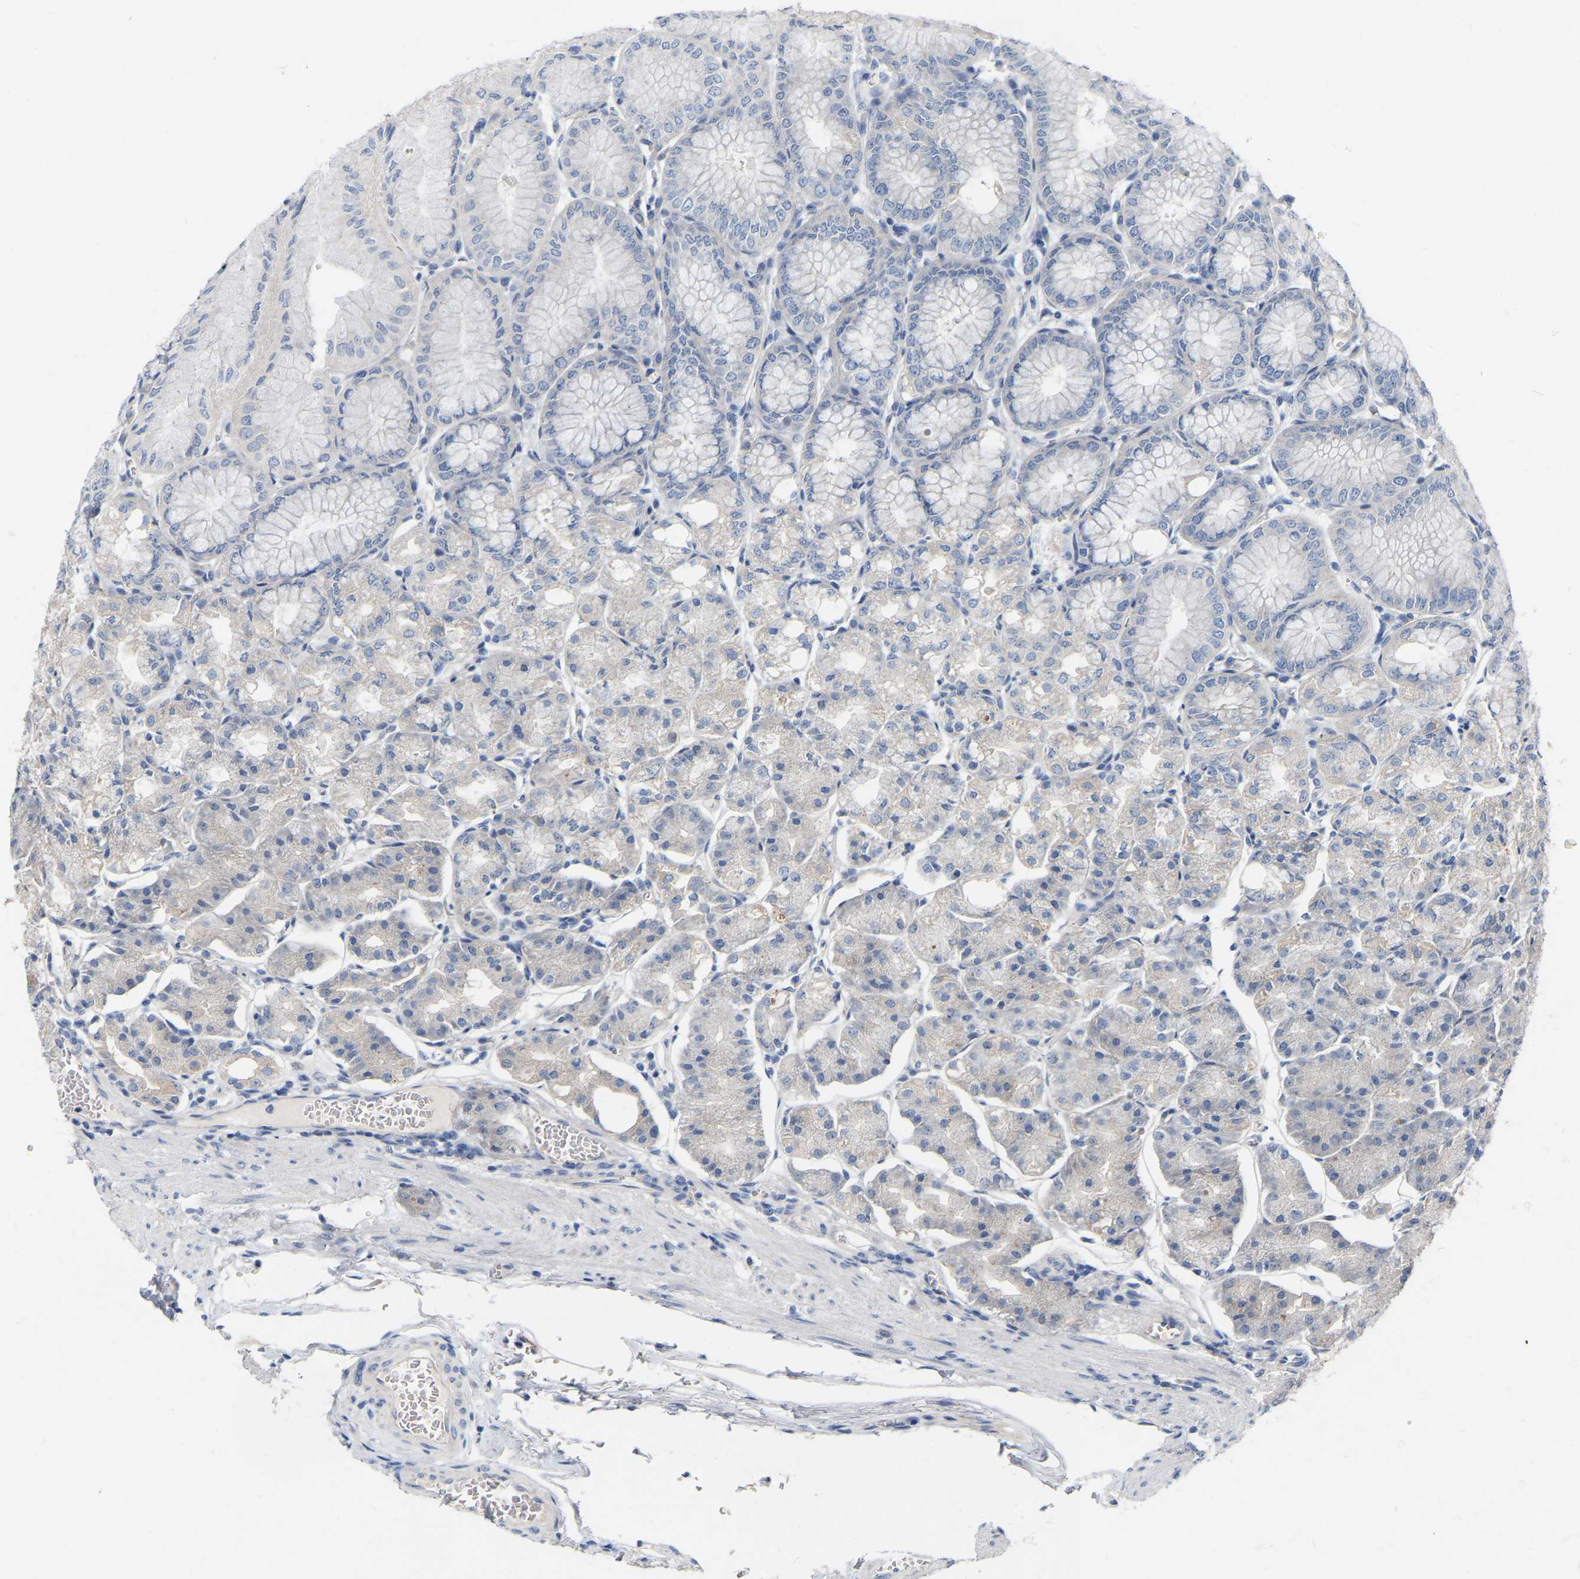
{"staining": {"intensity": "weak", "quantity": "25%-75%", "location": "cytoplasmic/membranous"}, "tissue": "stomach", "cell_type": "Glandular cells", "image_type": "normal", "snomed": [{"axis": "morphology", "description": "Normal tissue, NOS"}, {"axis": "topography", "description": "Stomach, lower"}], "caption": "Protein expression analysis of benign human stomach reveals weak cytoplasmic/membranous positivity in about 25%-75% of glandular cells.", "gene": "WIPI2", "patient": {"sex": "male", "age": 71}}